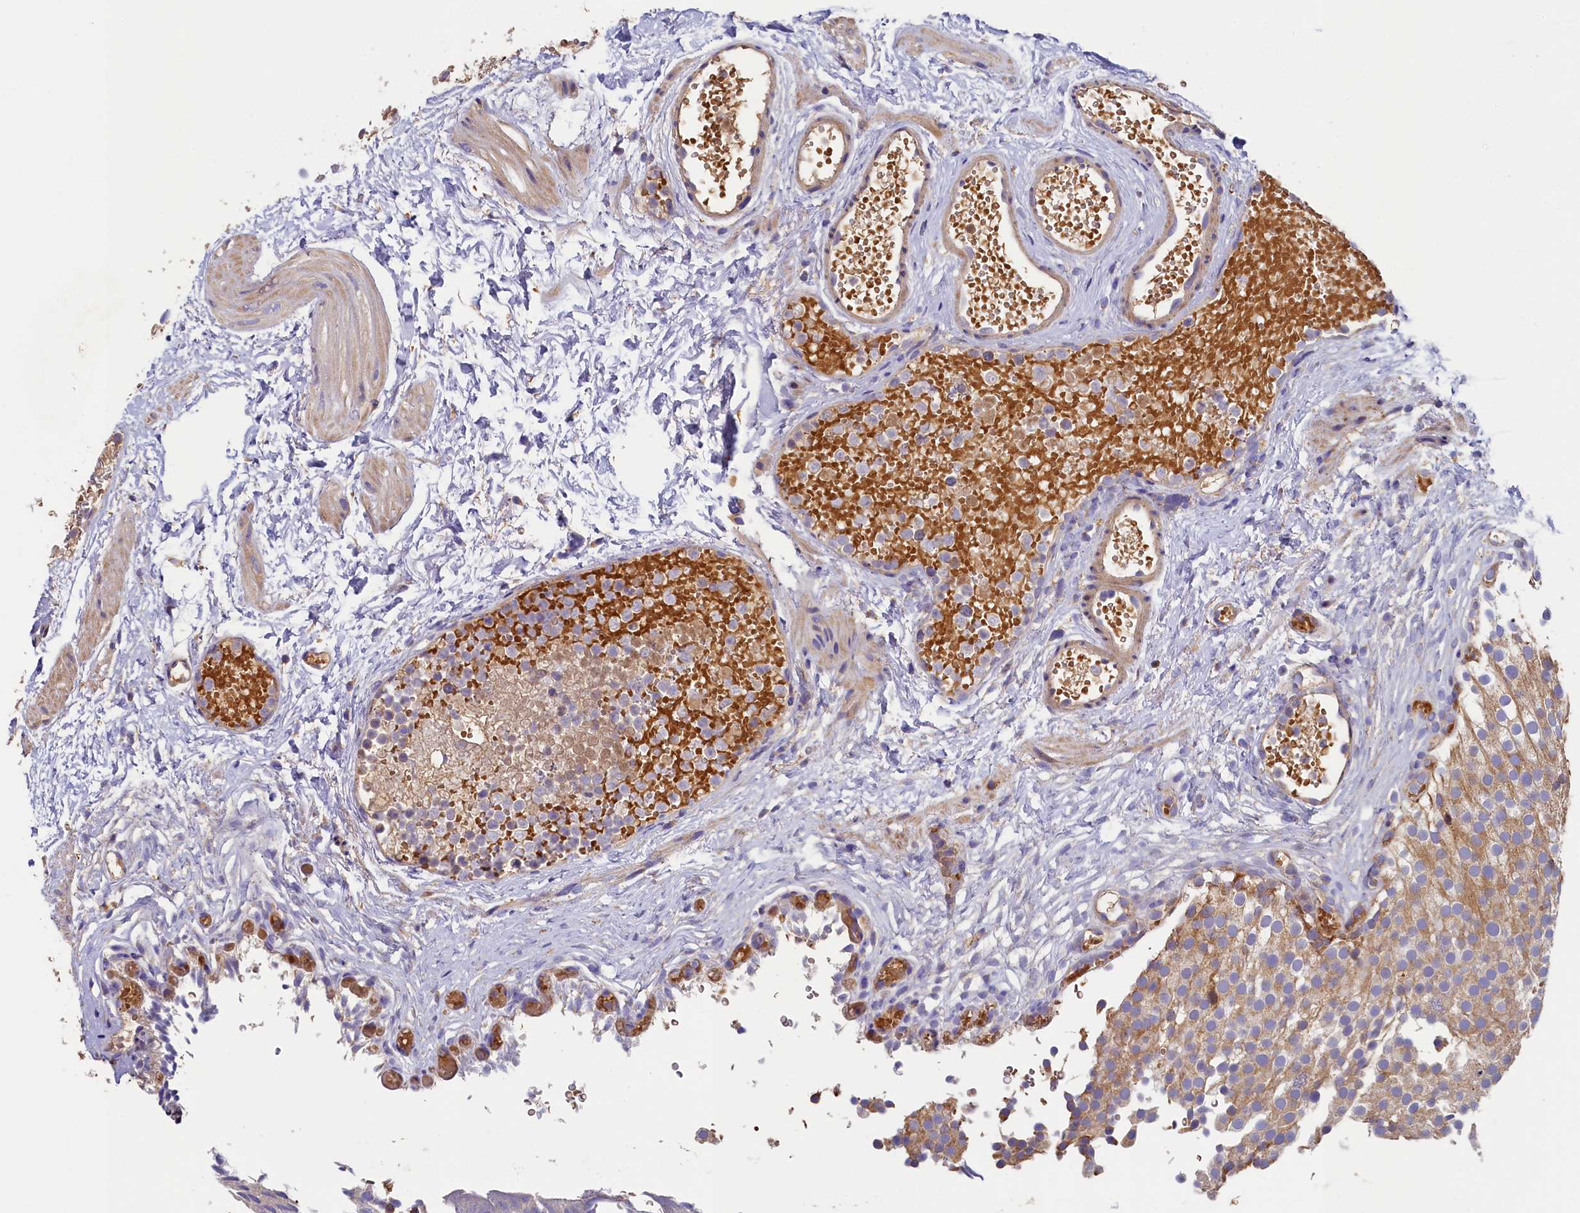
{"staining": {"intensity": "weak", "quantity": ">75%", "location": "cytoplasmic/membranous"}, "tissue": "urothelial cancer", "cell_type": "Tumor cells", "image_type": "cancer", "snomed": [{"axis": "morphology", "description": "Urothelial carcinoma, Low grade"}, {"axis": "topography", "description": "Urinary bladder"}], "caption": "A brown stain labels weak cytoplasmic/membranous staining of a protein in urothelial cancer tumor cells.", "gene": "SEC31B", "patient": {"sex": "male", "age": 78}}